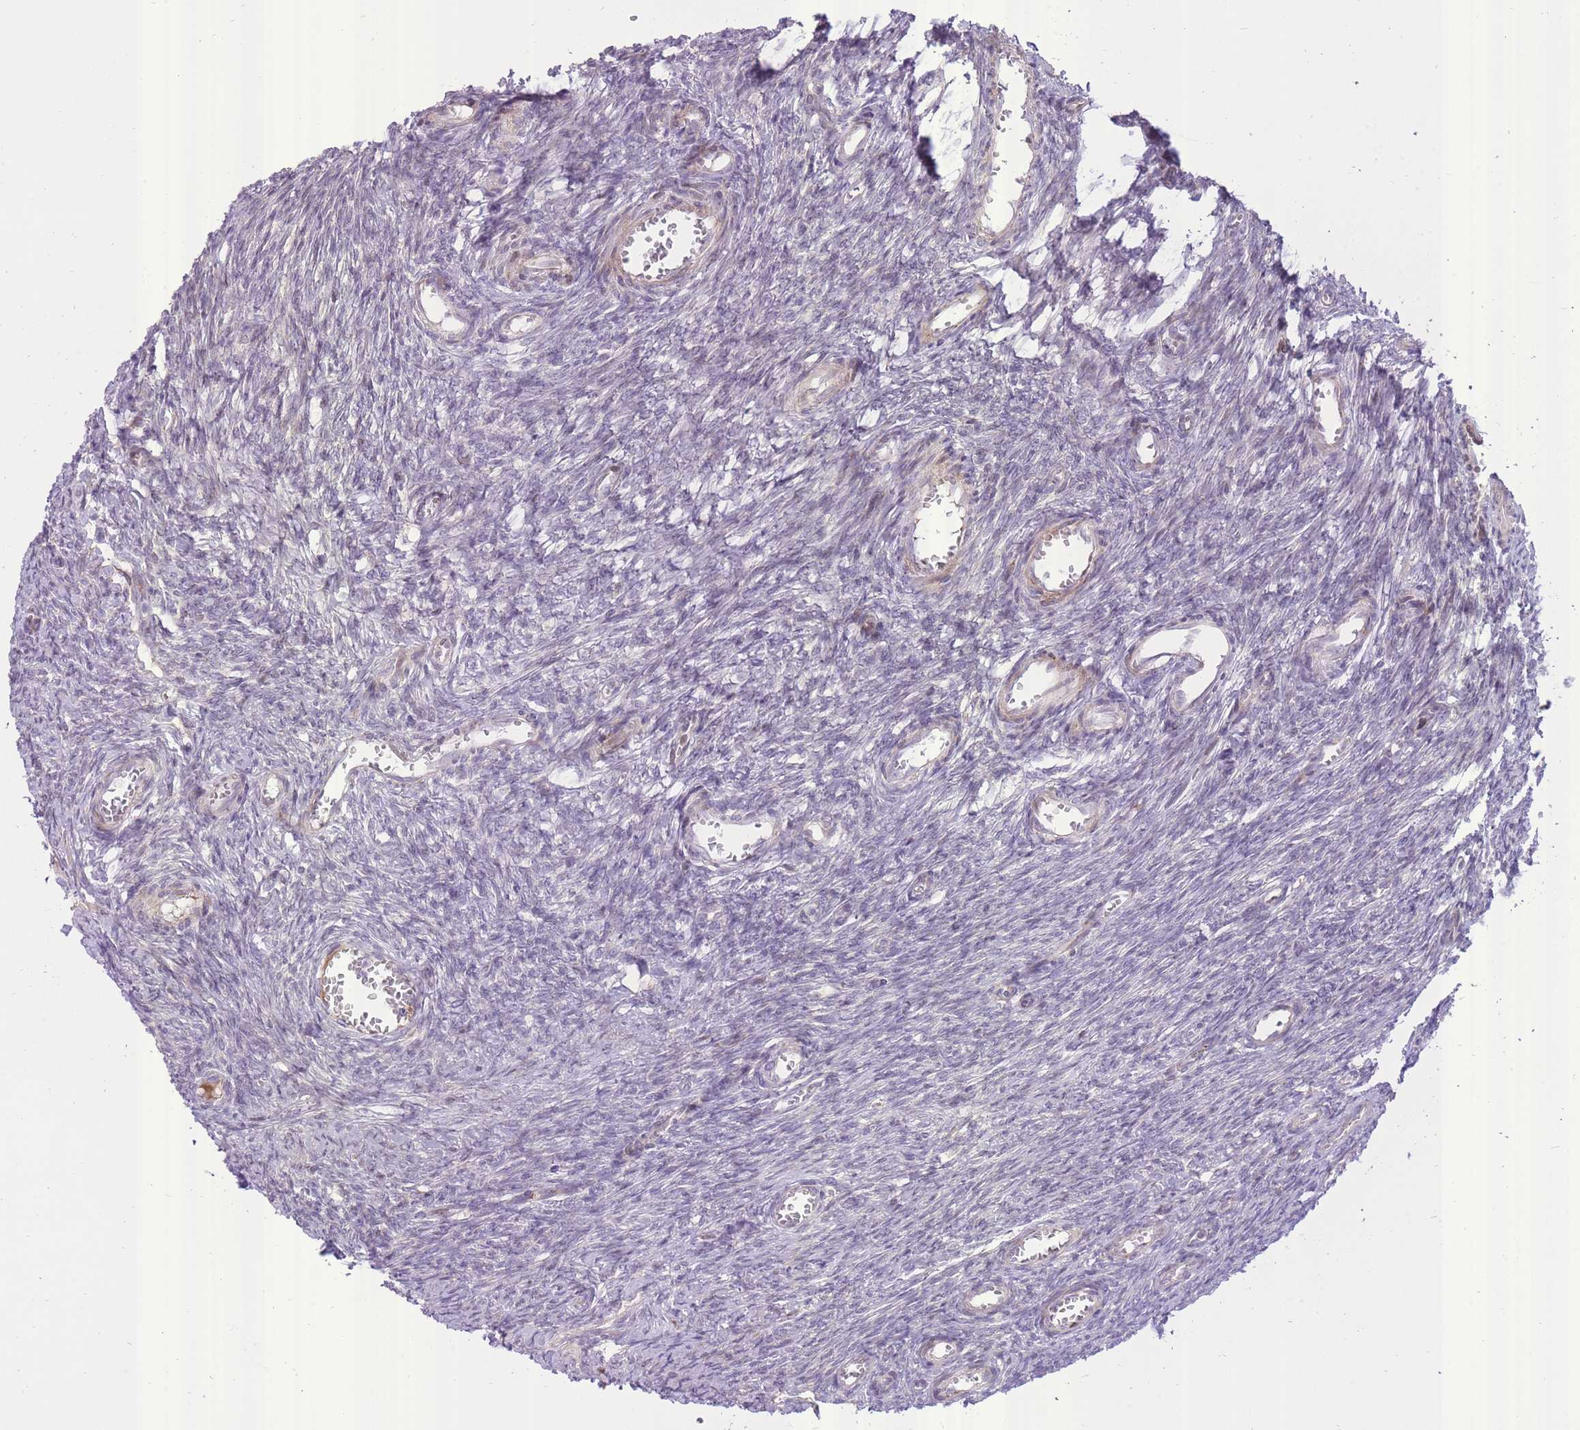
{"staining": {"intensity": "negative", "quantity": "none", "location": "none"}, "tissue": "ovary", "cell_type": "Ovarian stroma cells", "image_type": "normal", "snomed": [{"axis": "morphology", "description": "Normal tissue, NOS"}, {"axis": "topography", "description": "Ovary"}], "caption": "DAB immunohistochemical staining of normal human ovary reveals no significant expression in ovarian stroma cells. The staining is performed using DAB brown chromogen with nuclei counter-stained in using hematoxylin.", "gene": "SLC4A4", "patient": {"sex": "female", "age": 44}}